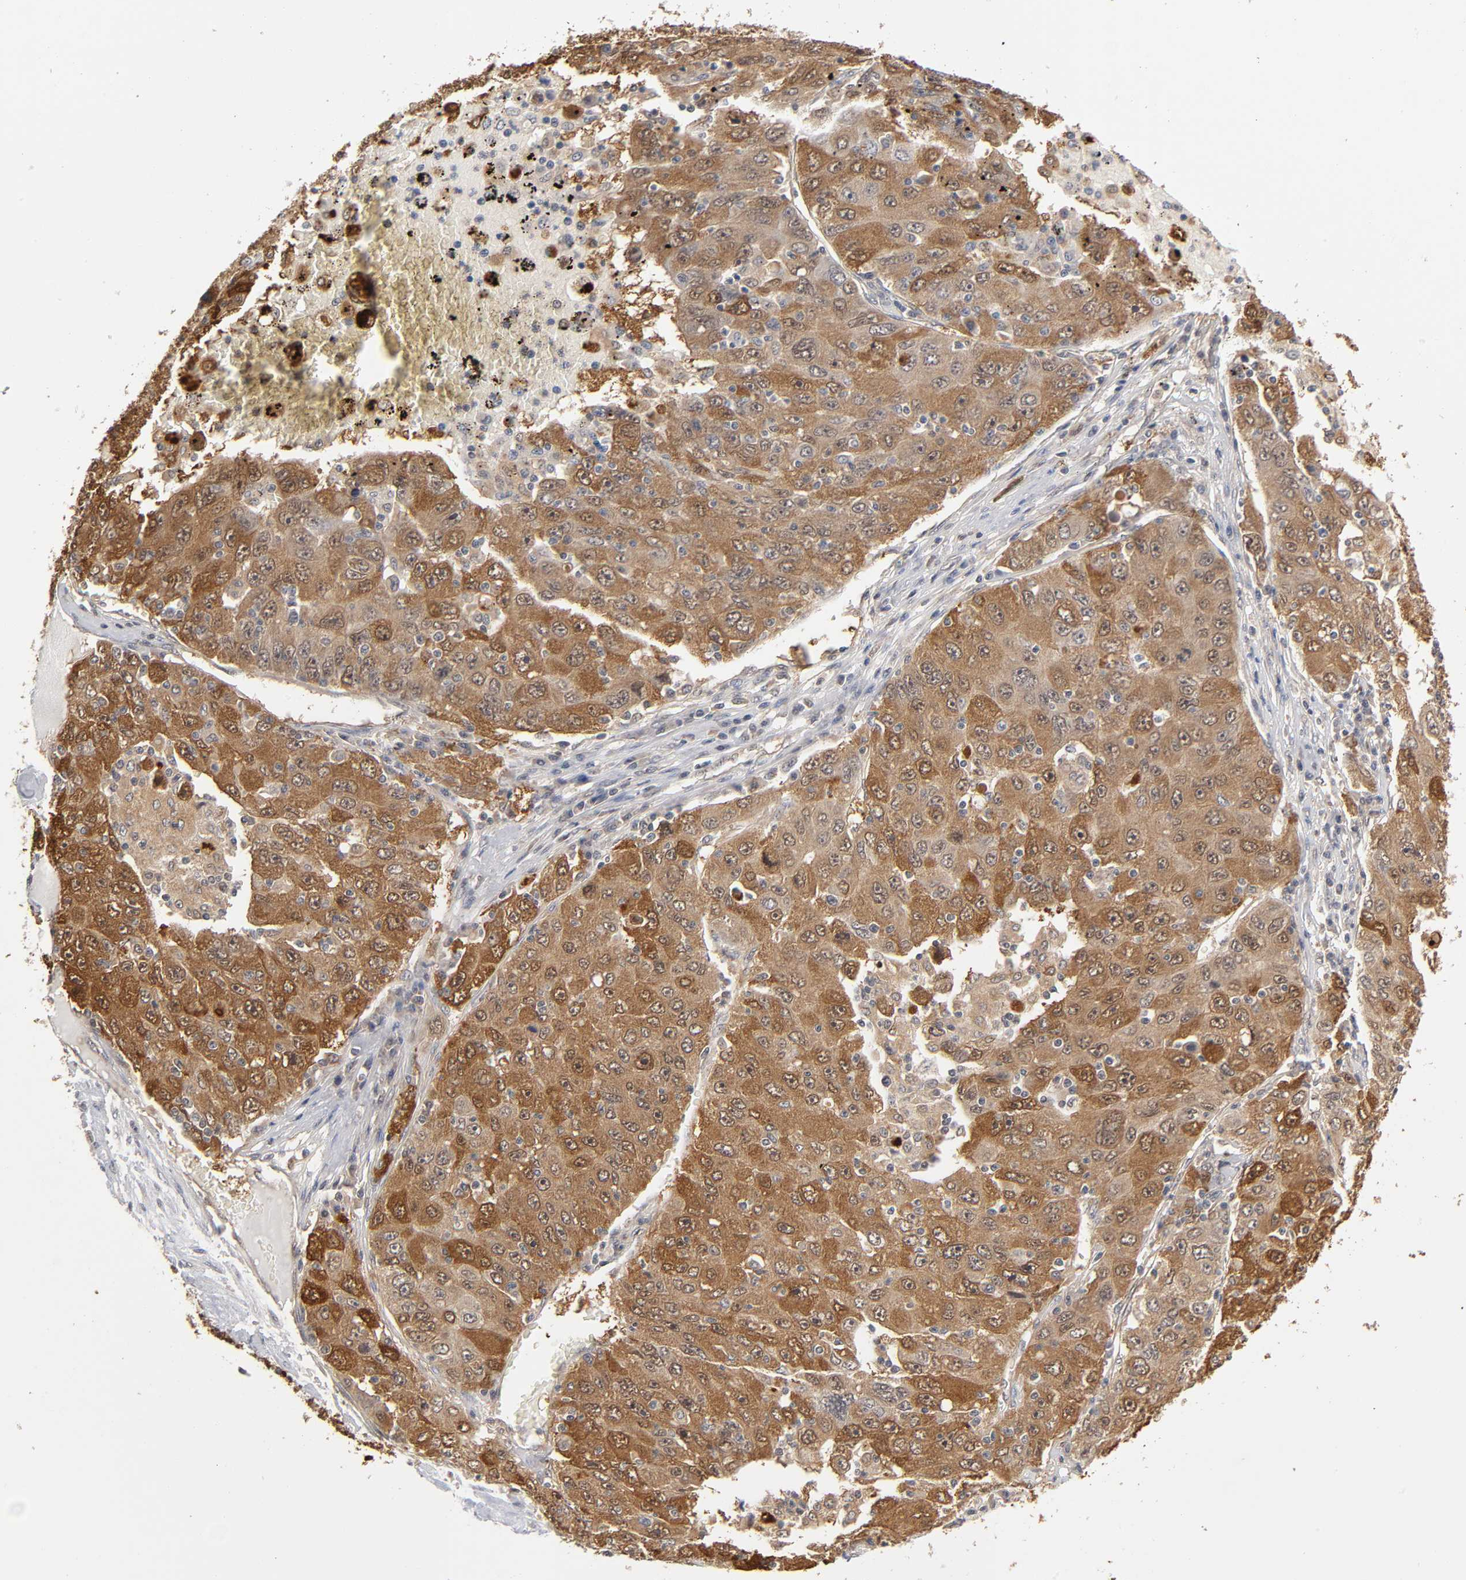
{"staining": {"intensity": "strong", "quantity": ">75%", "location": "cytoplasmic/membranous"}, "tissue": "liver cancer", "cell_type": "Tumor cells", "image_type": "cancer", "snomed": [{"axis": "morphology", "description": "Carcinoma, Hepatocellular, NOS"}, {"axis": "topography", "description": "Liver"}], "caption": "Human liver cancer stained for a protein (brown) shows strong cytoplasmic/membranous positive staining in approximately >75% of tumor cells.", "gene": "DFFB", "patient": {"sex": "male", "age": 49}}